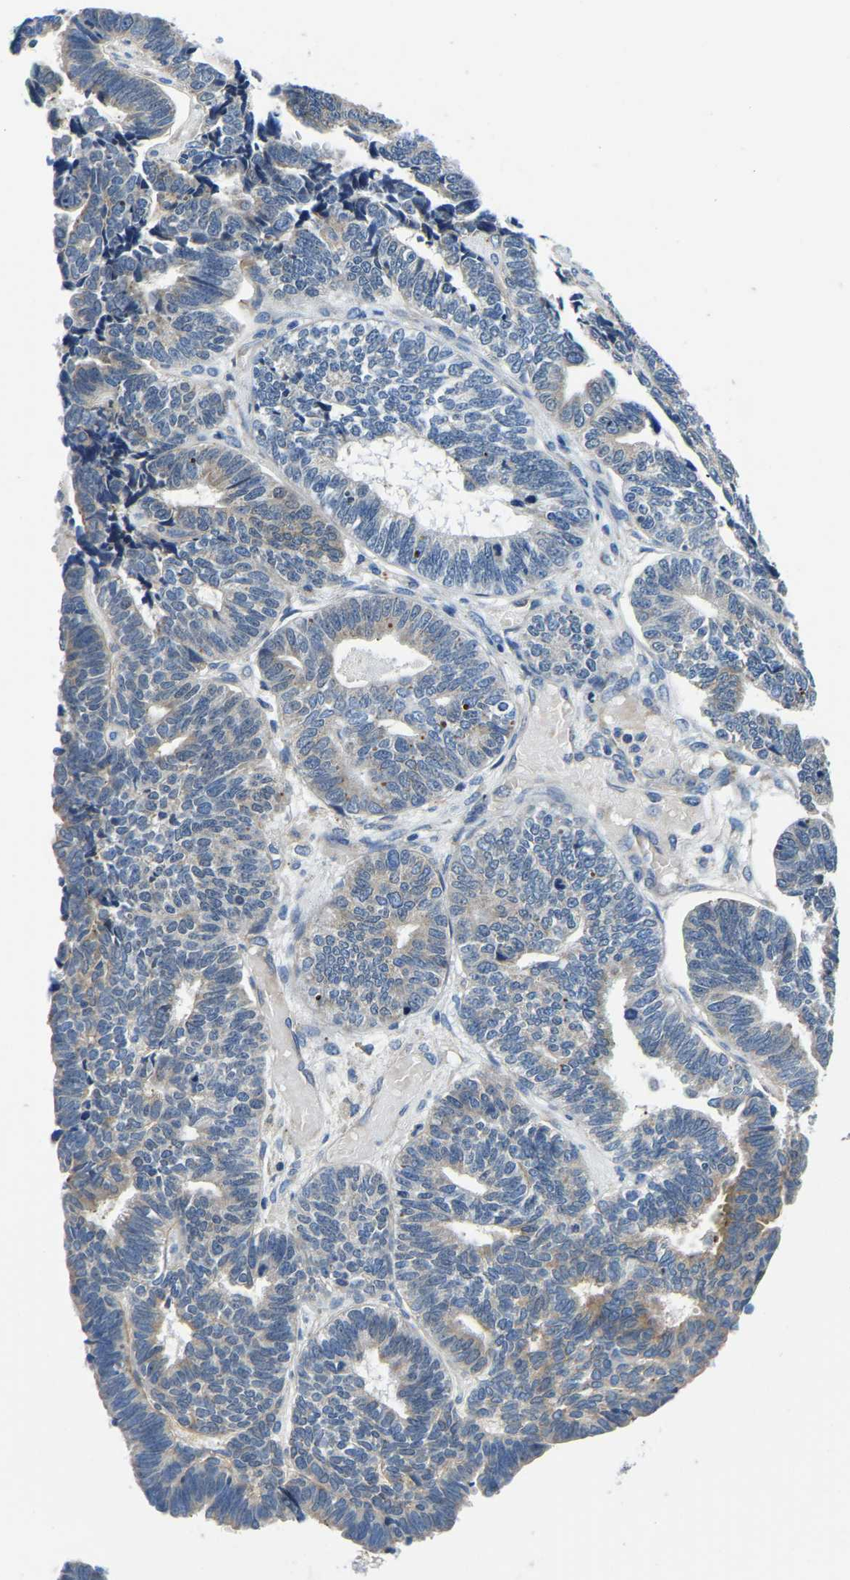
{"staining": {"intensity": "negative", "quantity": "none", "location": "none"}, "tissue": "endometrial cancer", "cell_type": "Tumor cells", "image_type": "cancer", "snomed": [{"axis": "morphology", "description": "Adenocarcinoma, NOS"}, {"axis": "topography", "description": "Endometrium"}], "caption": "There is no significant expression in tumor cells of endometrial cancer.", "gene": "LIAS", "patient": {"sex": "female", "age": 70}}